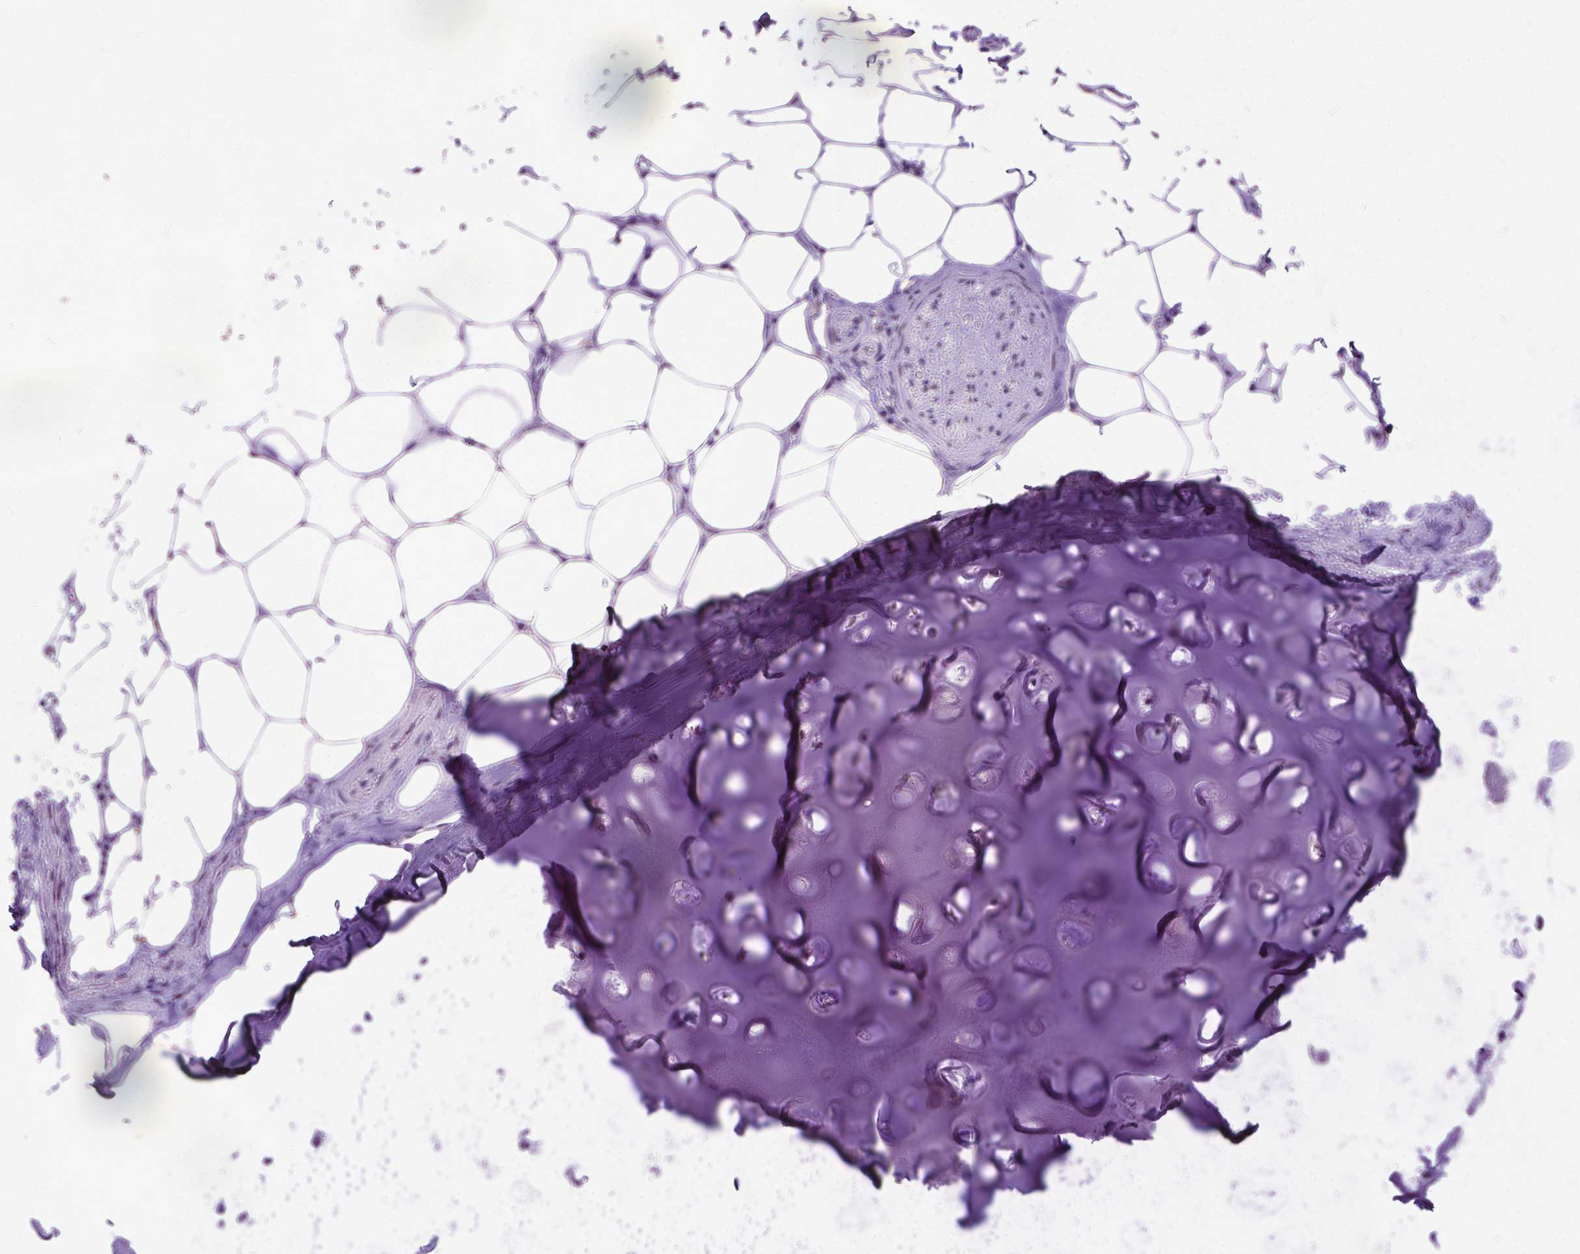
{"staining": {"intensity": "negative", "quantity": "none", "location": "none"}, "tissue": "adipose tissue", "cell_type": "Adipocytes", "image_type": "normal", "snomed": [{"axis": "morphology", "description": "Normal tissue, NOS"}, {"axis": "topography", "description": "Bronchus"}, {"axis": "topography", "description": "Lung"}], "caption": "DAB (3,3'-diaminobenzidine) immunohistochemical staining of unremarkable adipose tissue exhibits no significant staining in adipocytes. (DAB (3,3'-diaminobenzidine) immunohistochemistry visualized using brightfield microscopy, high magnification).", "gene": "MARCHF10", "patient": {"sex": "female", "age": 57}}